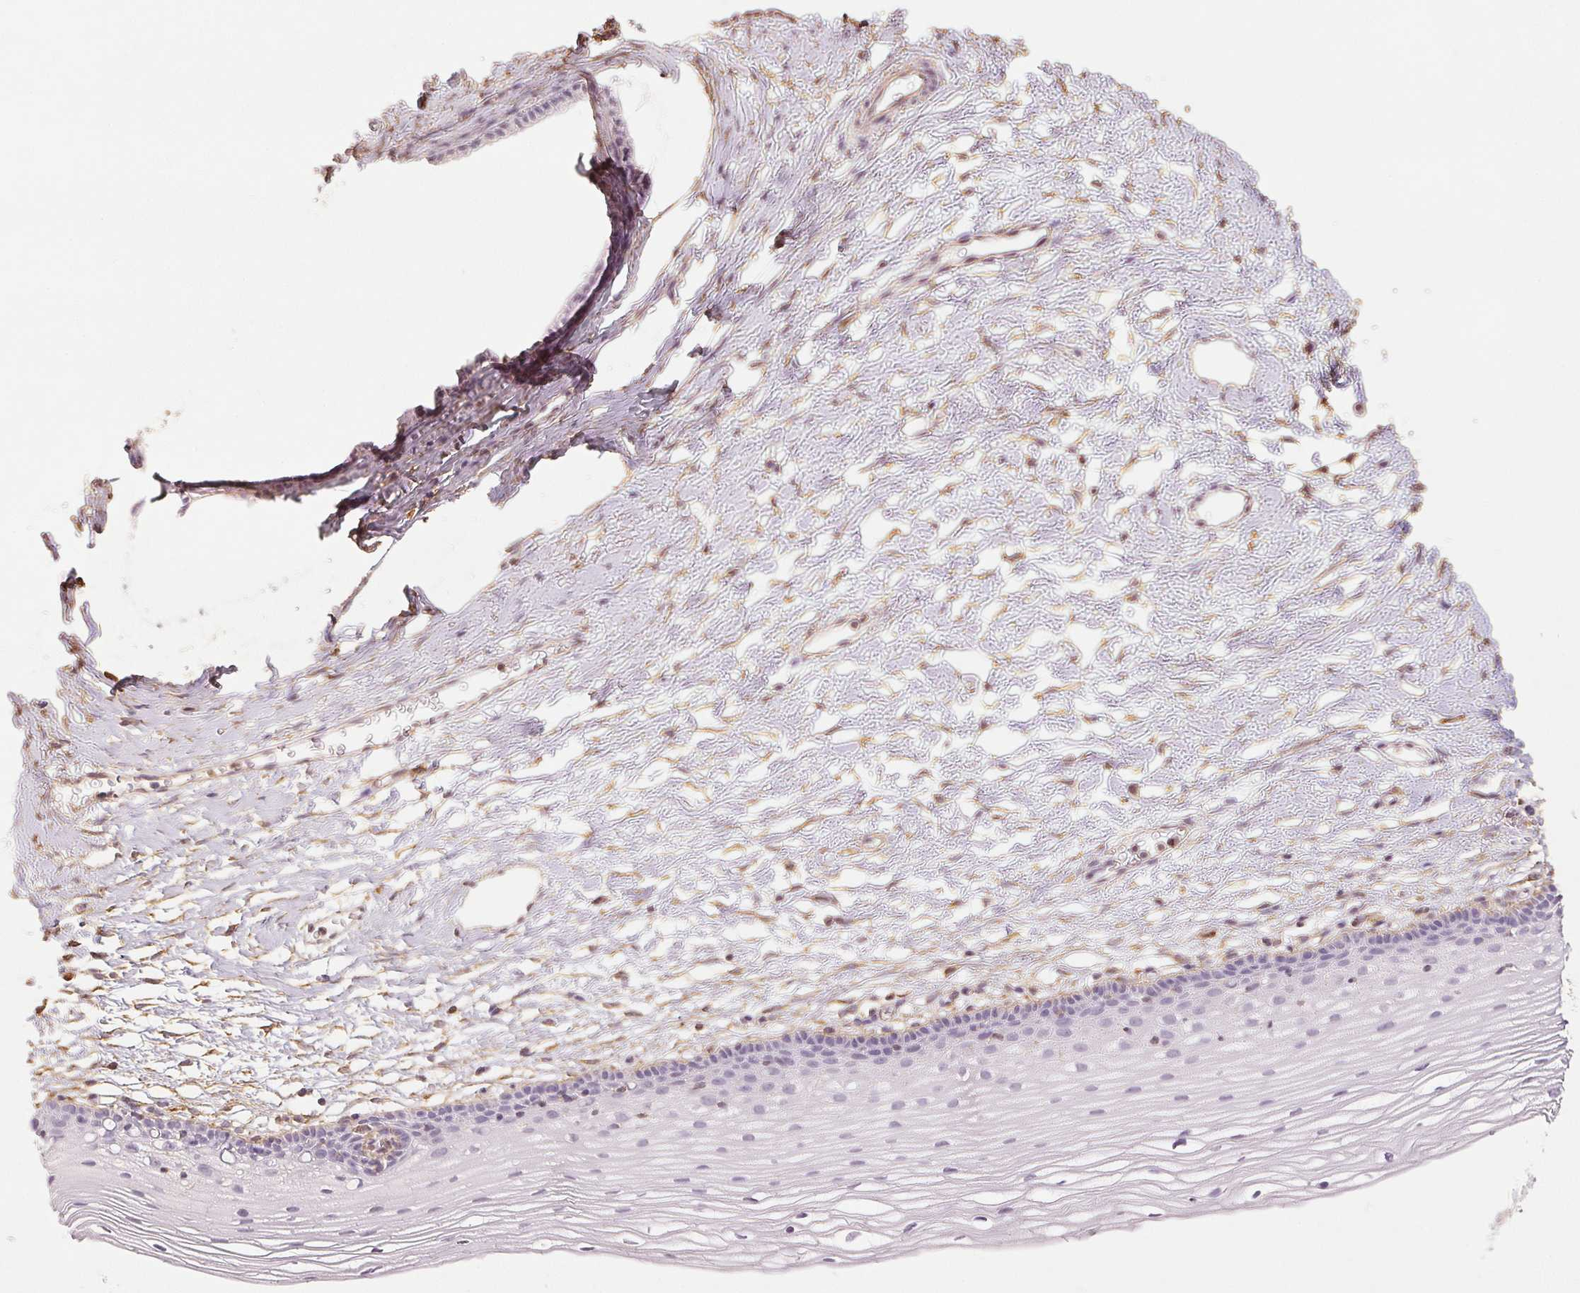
{"staining": {"intensity": "negative", "quantity": "none", "location": "none"}, "tissue": "cervix", "cell_type": "Glandular cells", "image_type": "normal", "snomed": [{"axis": "morphology", "description": "Normal tissue, NOS"}, {"axis": "topography", "description": "Cervix"}], "caption": "Glandular cells show no significant positivity in normal cervix. Brightfield microscopy of IHC stained with DAB (brown) and hematoxylin (blue), captured at high magnification.", "gene": "COL7A1", "patient": {"sex": "female", "age": 40}}